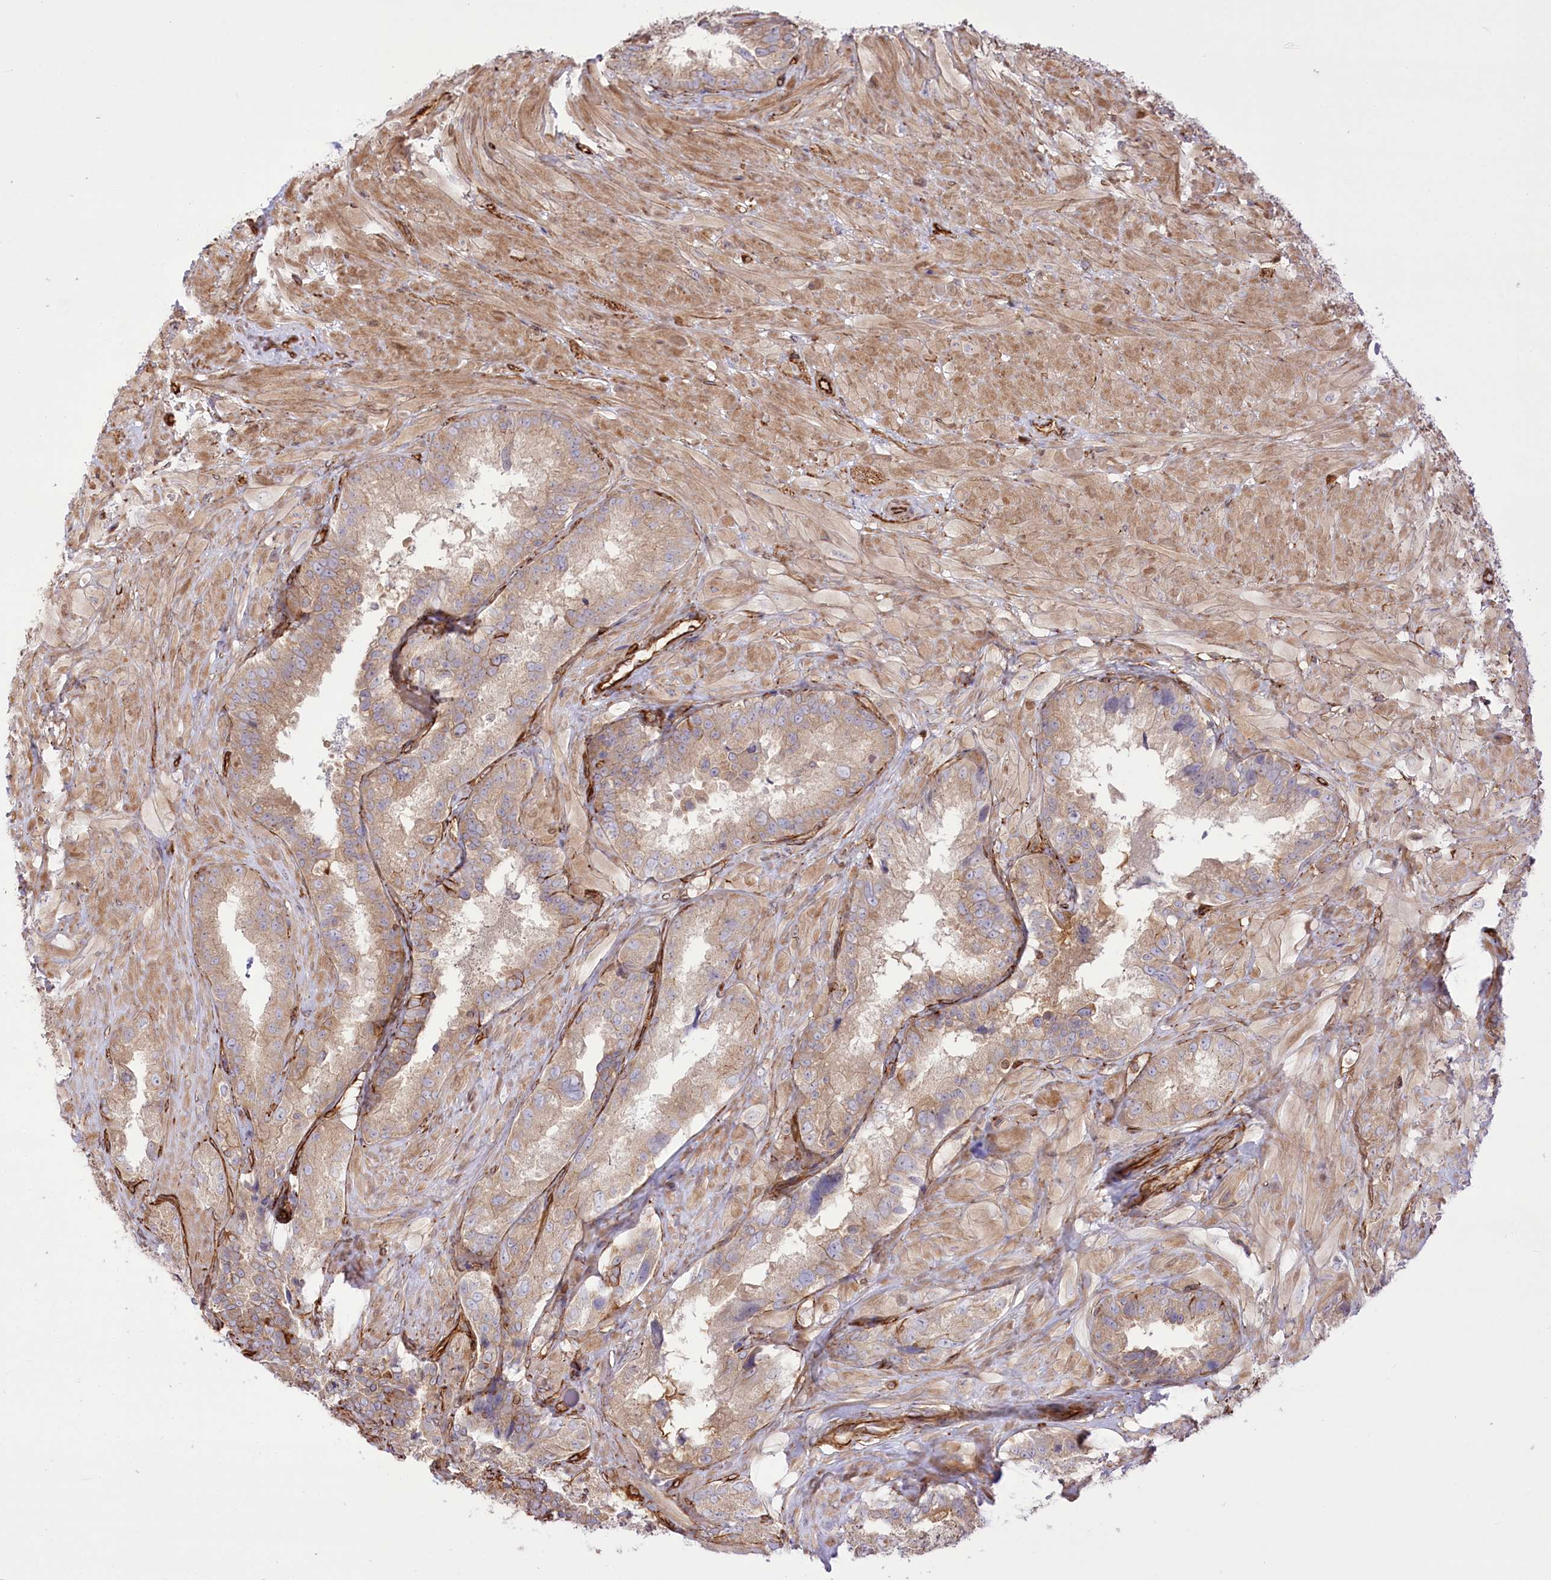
{"staining": {"intensity": "moderate", "quantity": ">75%", "location": "cytoplasmic/membranous"}, "tissue": "seminal vesicle", "cell_type": "Glandular cells", "image_type": "normal", "snomed": [{"axis": "morphology", "description": "Normal tissue, NOS"}, {"axis": "topography", "description": "Seminal veicle"}, {"axis": "topography", "description": "Peripheral nerve tissue"}], "caption": "Seminal vesicle stained with immunohistochemistry demonstrates moderate cytoplasmic/membranous staining in about >75% of glandular cells.", "gene": "TTC1", "patient": {"sex": "male", "age": 67}}